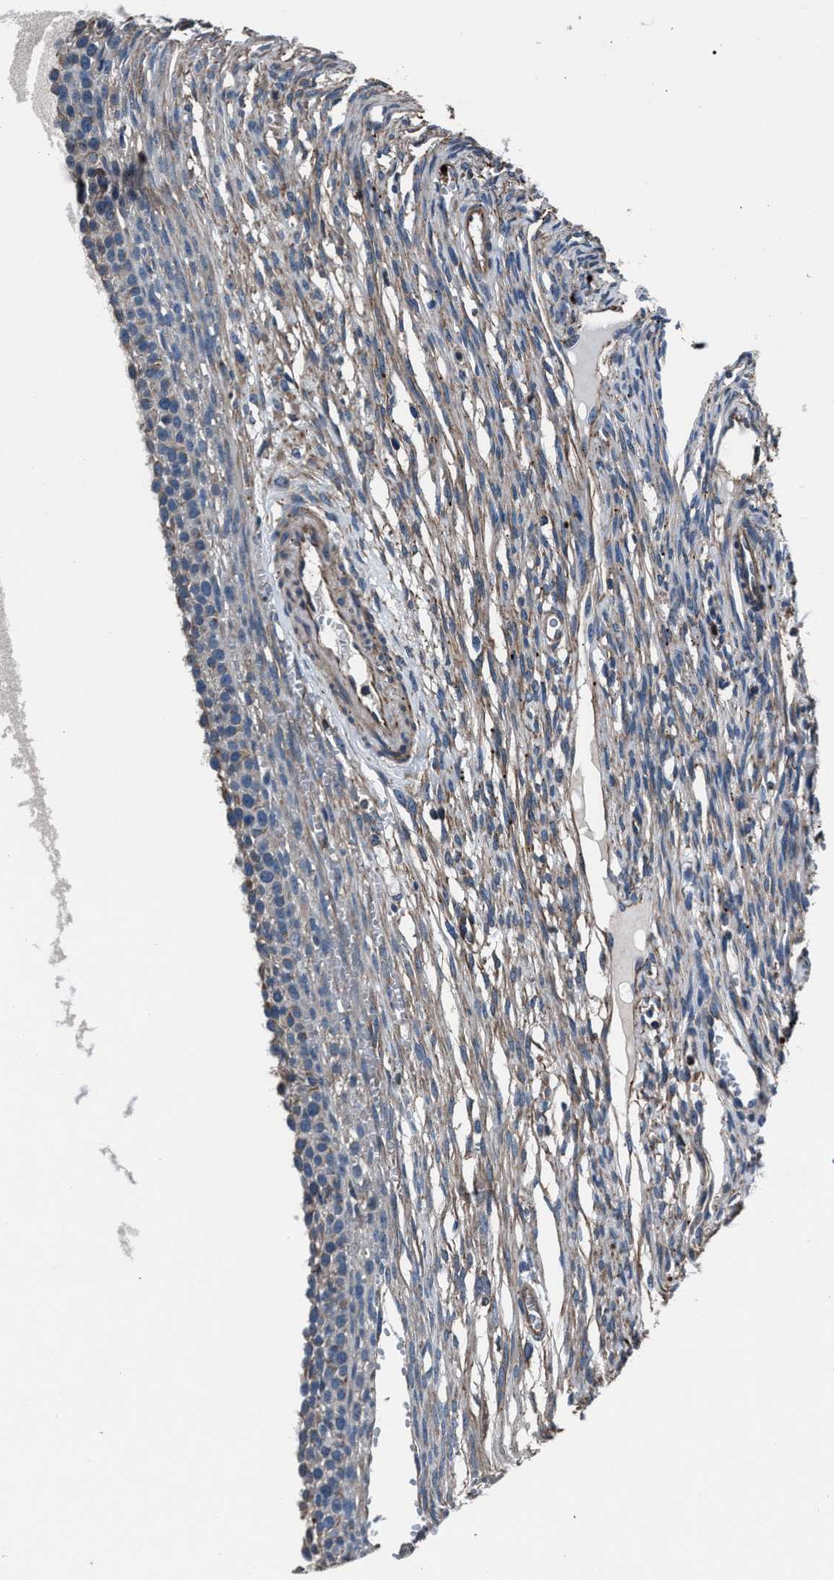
{"staining": {"intensity": "strong", "quantity": "<25%", "location": "cytoplasmic/membranous"}, "tissue": "ovary", "cell_type": "Follicle cells", "image_type": "normal", "snomed": [{"axis": "morphology", "description": "Normal tissue, NOS"}, {"axis": "topography", "description": "Ovary"}], "caption": "The immunohistochemical stain labels strong cytoplasmic/membranous staining in follicle cells of normal ovary.", "gene": "MFSD11", "patient": {"sex": "female", "age": 33}}